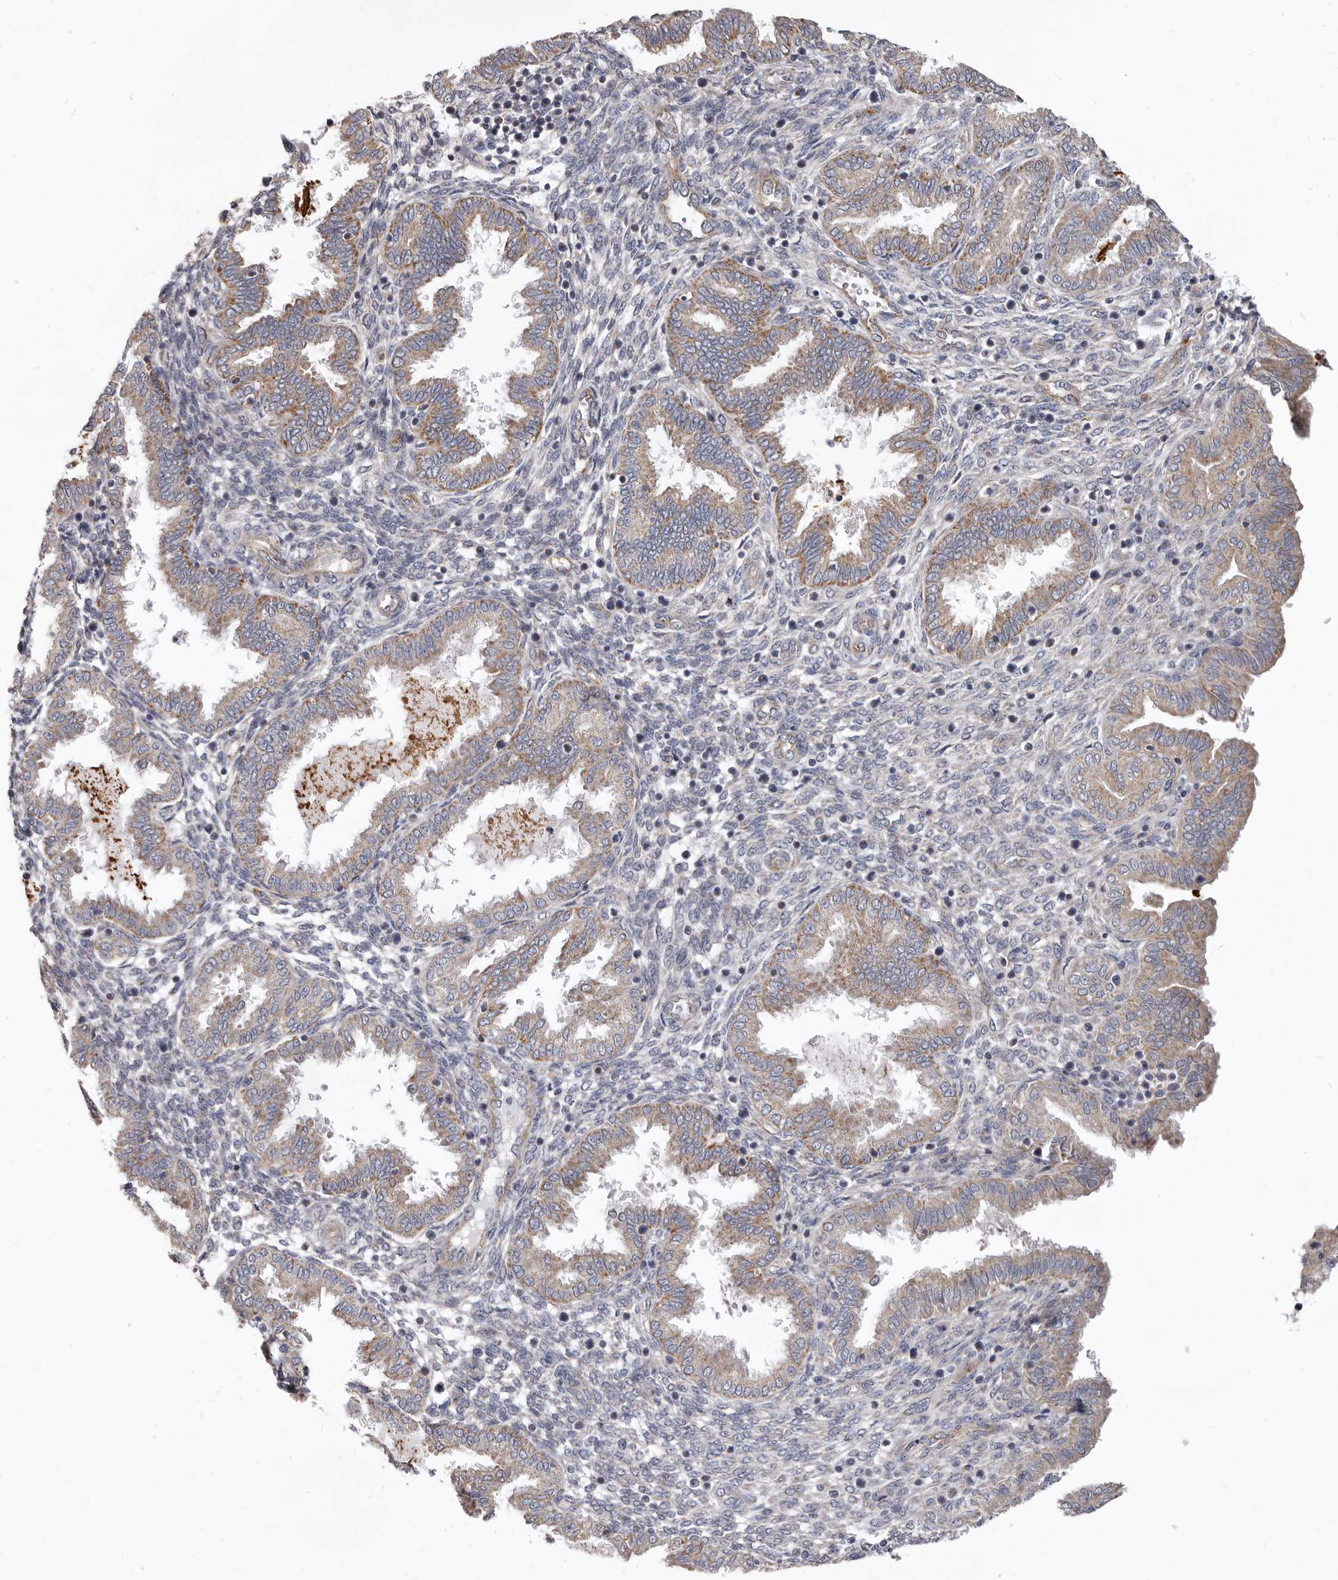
{"staining": {"intensity": "weak", "quantity": "<25%", "location": "cytoplasmic/membranous"}, "tissue": "endometrium", "cell_type": "Cells in endometrial stroma", "image_type": "normal", "snomed": [{"axis": "morphology", "description": "Normal tissue, NOS"}, {"axis": "topography", "description": "Endometrium"}], "caption": "This photomicrograph is of unremarkable endometrium stained with IHC to label a protein in brown with the nuclei are counter-stained blue. There is no staining in cells in endometrial stroma.", "gene": "FMO2", "patient": {"sex": "female", "age": 33}}